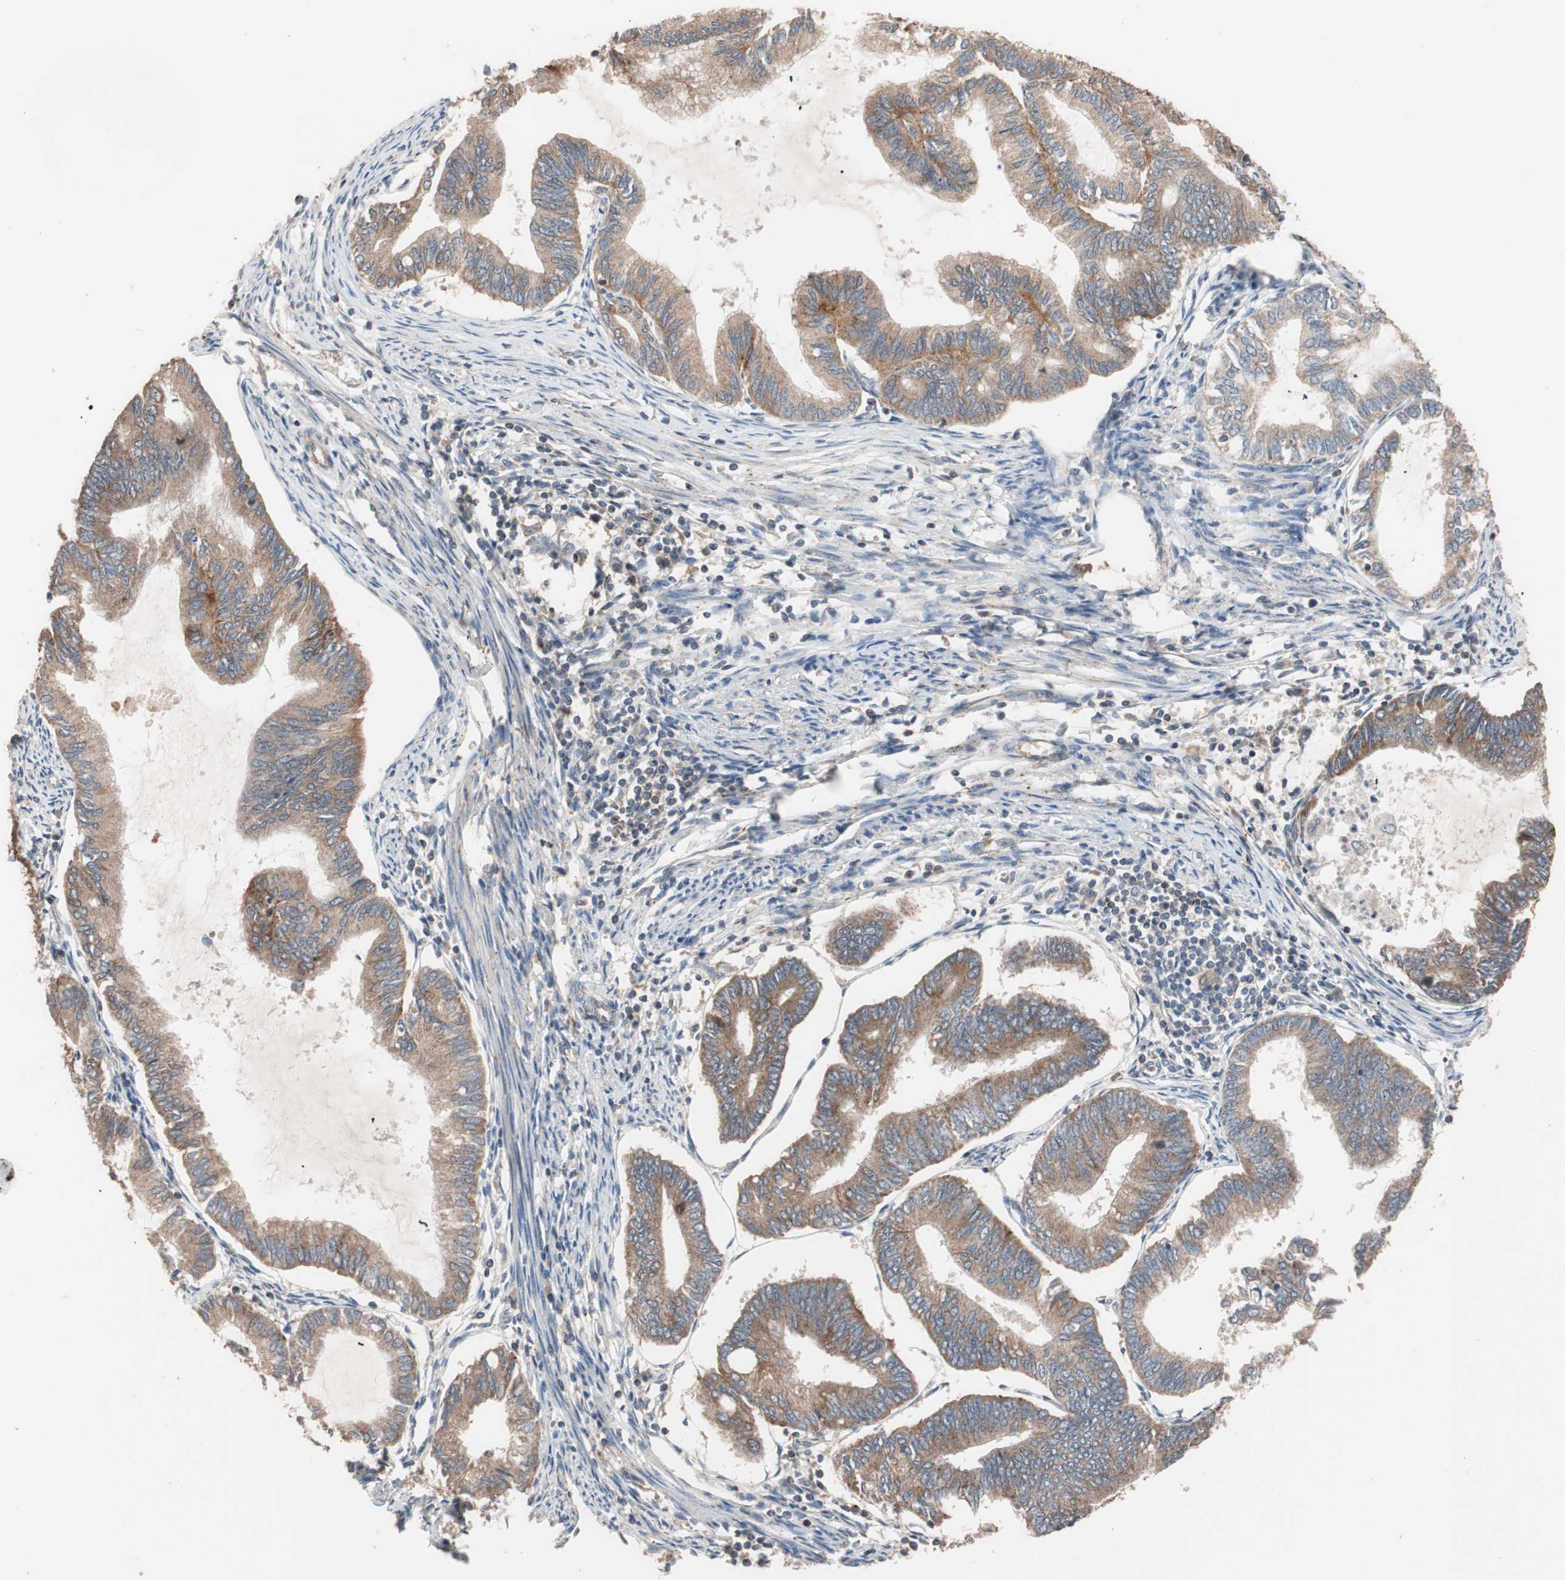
{"staining": {"intensity": "moderate", "quantity": ">75%", "location": "cytoplasmic/membranous"}, "tissue": "endometrial cancer", "cell_type": "Tumor cells", "image_type": "cancer", "snomed": [{"axis": "morphology", "description": "Adenocarcinoma, NOS"}, {"axis": "topography", "description": "Endometrium"}], "caption": "Brown immunohistochemical staining in human endometrial cancer shows moderate cytoplasmic/membranous expression in about >75% of tumor cells.", "gene": "SDC4", "patient": {"sex": "female", "age": 86}}